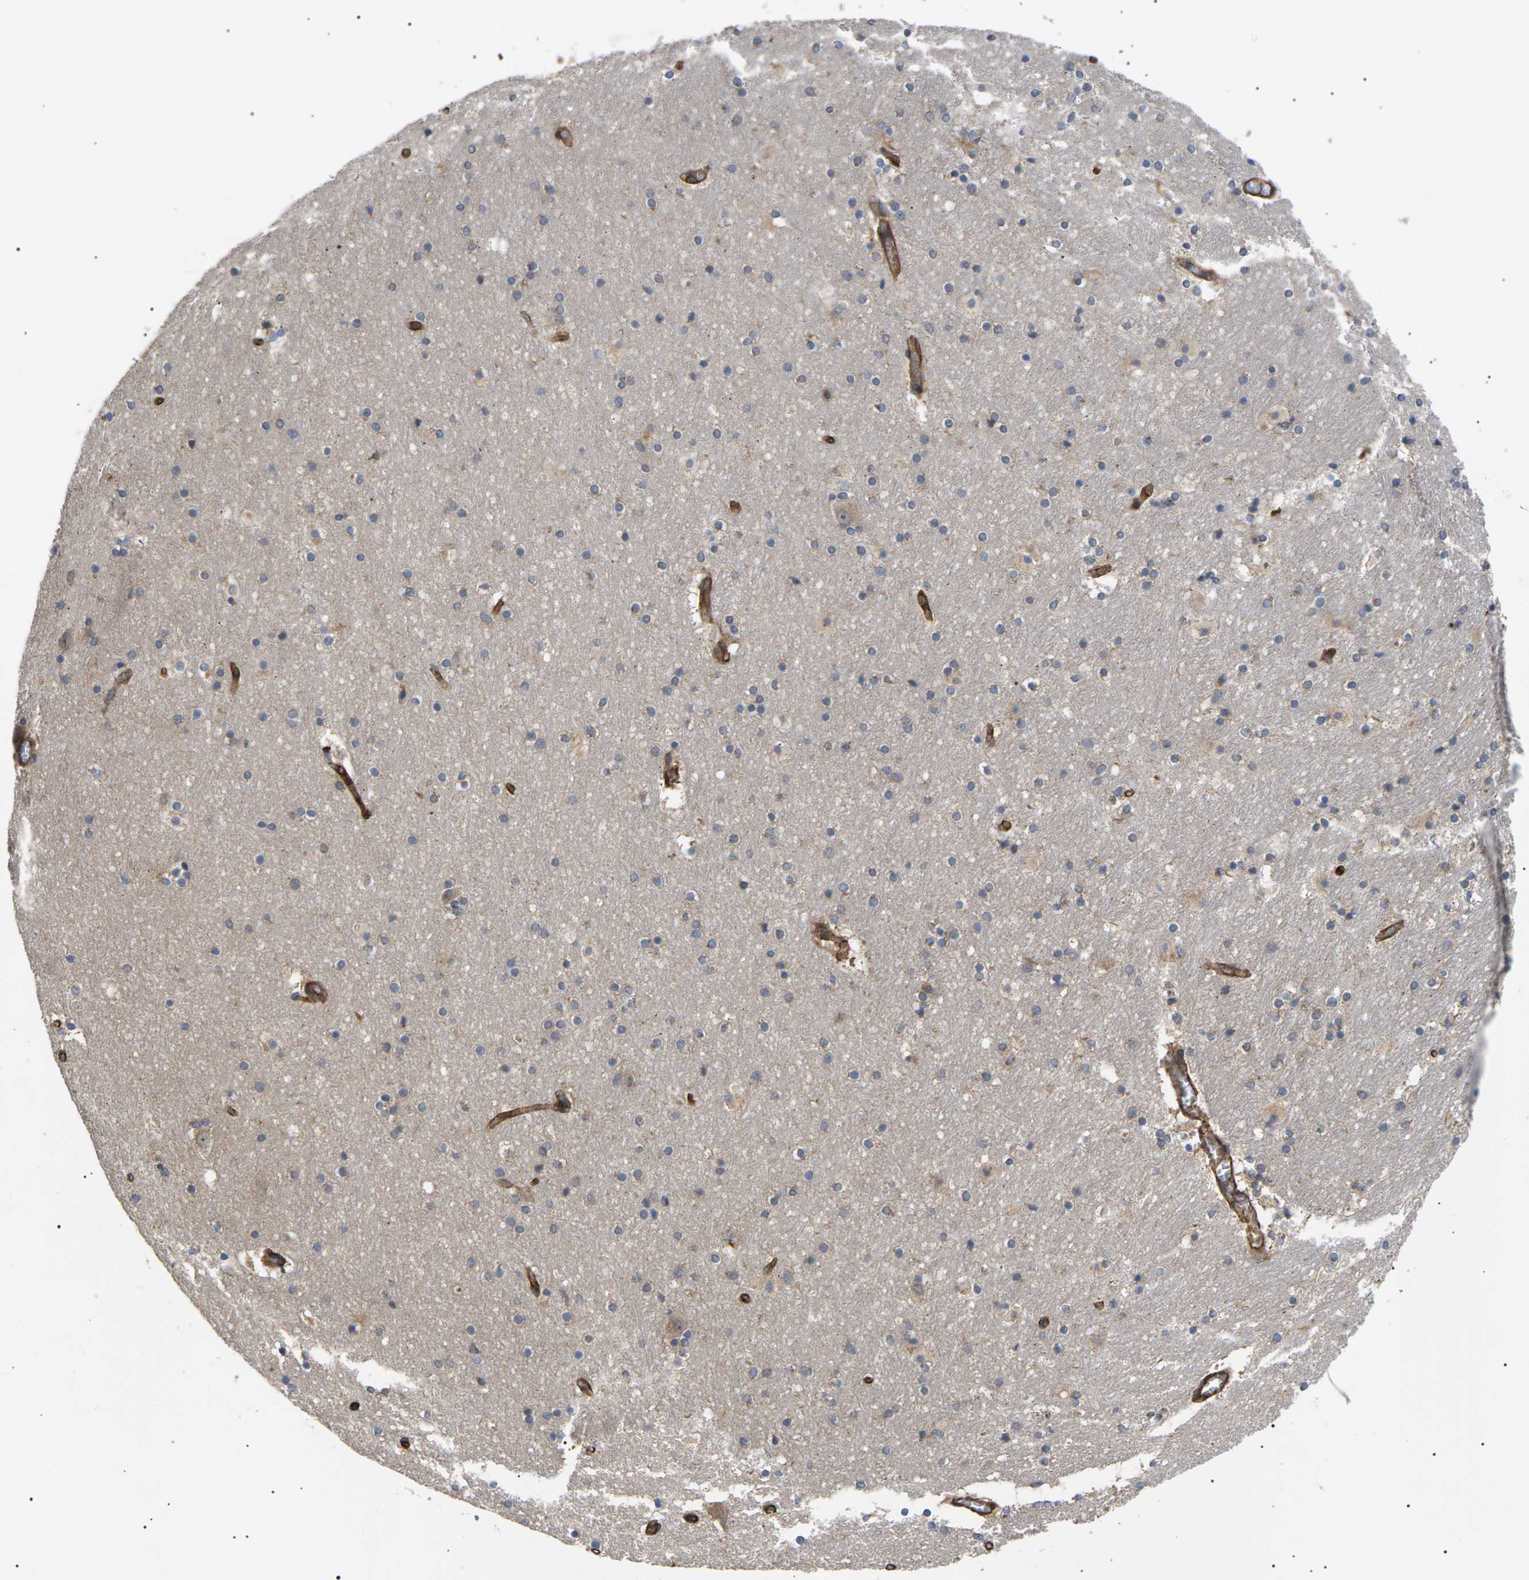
{"staining": {"intensity": "moderate", "quantity": "<25%", "location": "cytoplasmic/membranous"}, "tissue": "hippocampus", "cell_type": "Glial cells", "image_type": "normal", "snomed": [{"axis": "morphology", "description": "Normal tissue, NOS"}, {"axis": "topography", "description": "Hippocampus"}], "caption": "Protein expression analysis of unremarkable hippocampus exhibits moderate cytoplasmic/membranous expression in about <25% of glial cells. (brown staining indicates protein expression, while blue staining denotes nuclei).", "gene": "TMTC4", "patient": {"sex": "male", "age": 45}}